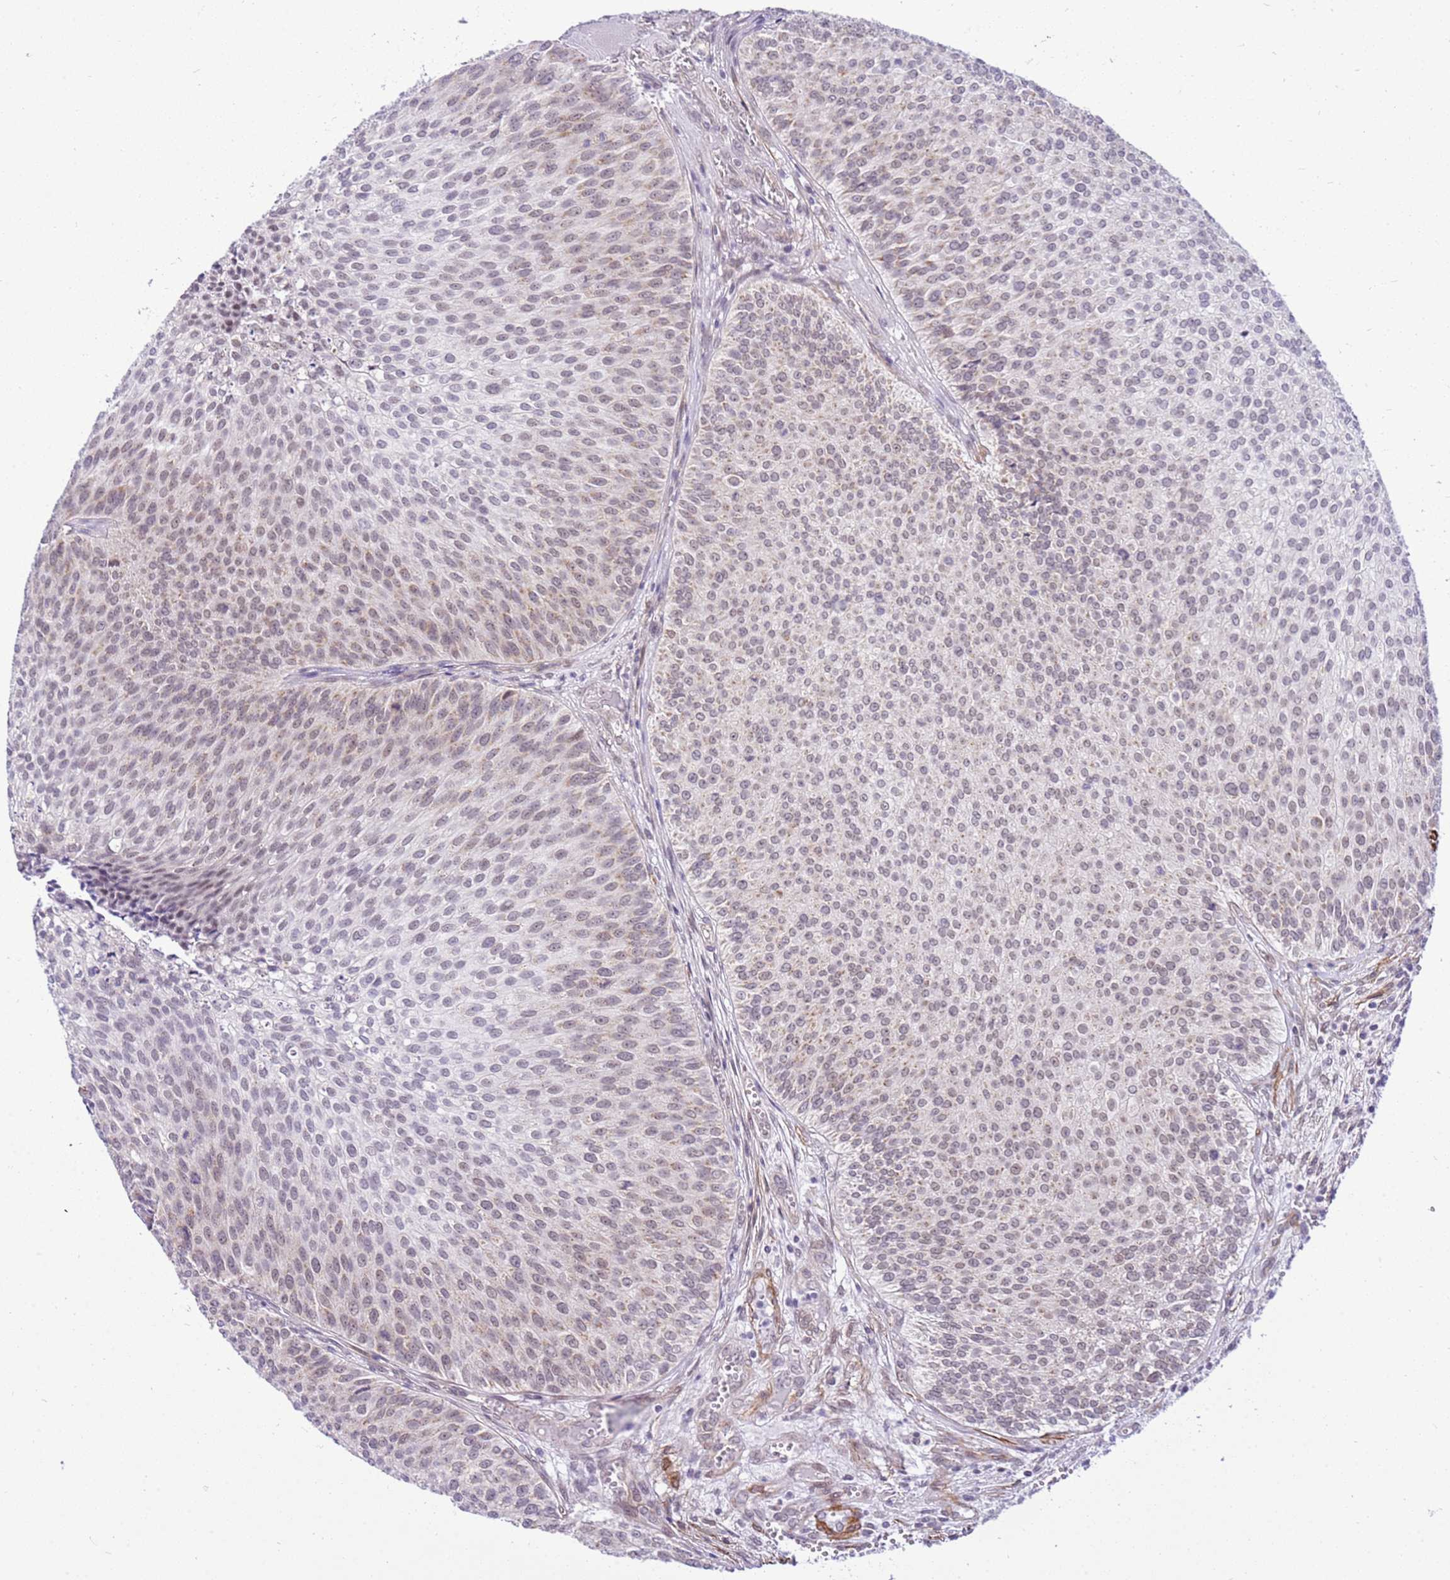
{"staining": {"intensity": "weak", "quantity": "25%-75%", "location": "cytoplasmic/membranous,nuclear"}, "tissue": "urothelial cancer", "cell_type": "Tumor cells", "image_type": "cancer", "snomed": [{"axis": "morphology", "description": "Urothelial carcinoma, Low grade"}, {"axis": "topography", "description": "Urinary bladder"}], "caption": "High-magnification brightfield microscopy of urothelial carcinoma (low-grade) stained with DAB (brown) and counterstained with hematoxylin (blue). tumor cells exhibit weak cytoplasmic/membranous and nuclear positivity is present in approximately25%-75% of cells.", "gene": "SMIM4", "patient": {"sex": "male", "age": 84}}